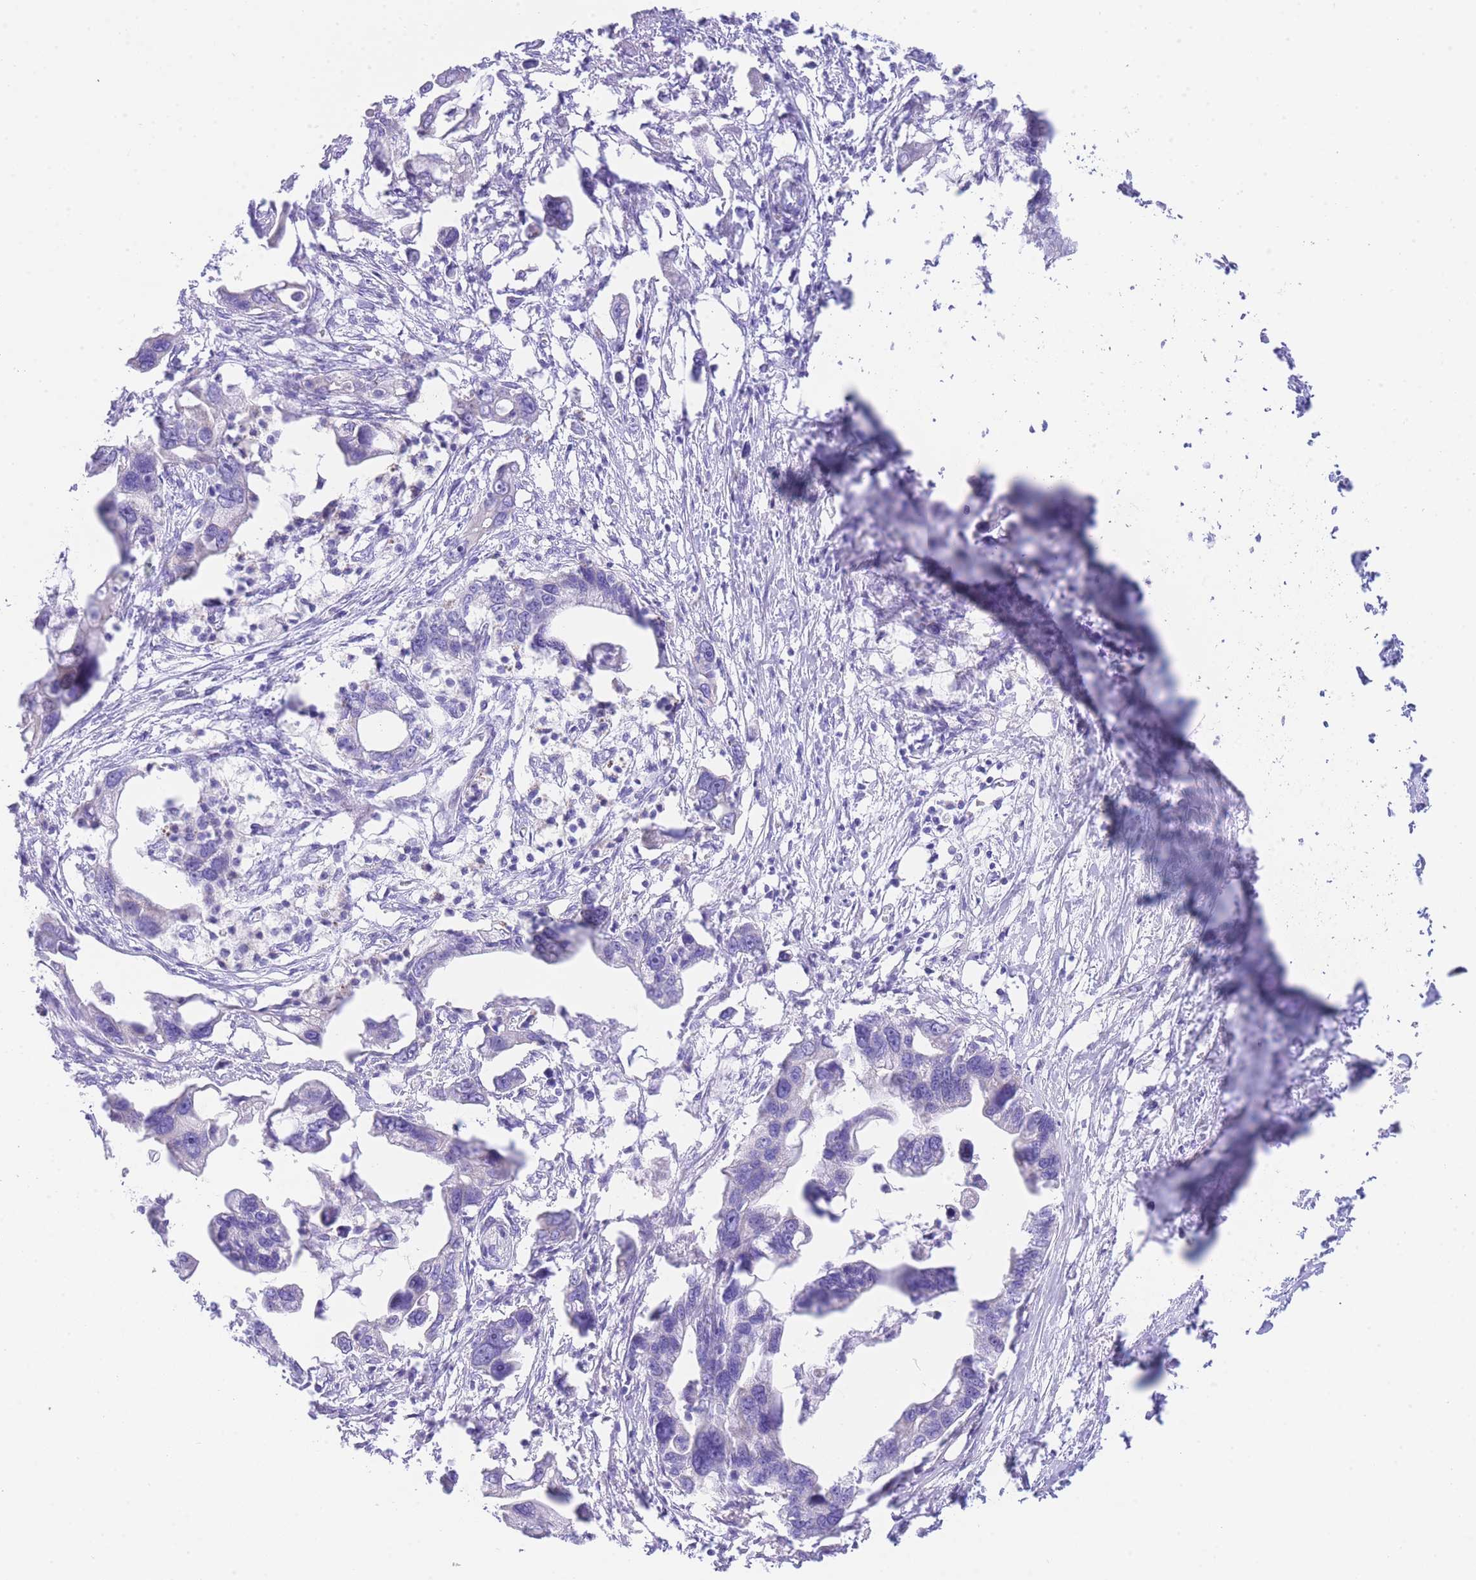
{"staining": {"intensity": "negative", "quantity": "none", "location": "none"}, "tissue": "pancreatic cancer", "cell_type": "Tumor cells", "image_type": "cancer", "snomed": [{"axis": "morphology", "description": "Adenocarcinoma, NOS"}, {"axis": "topography", "description": "Pancreas"}], "caption": "A high-resolution micrograph shows immunohistochemistry staining of pancreatic cancer (adenocarcinoma), which exhibits no significant positivity in tumor cells.", "gene": "ACSM4", "patient": {"sex": "female", "age": 83}}